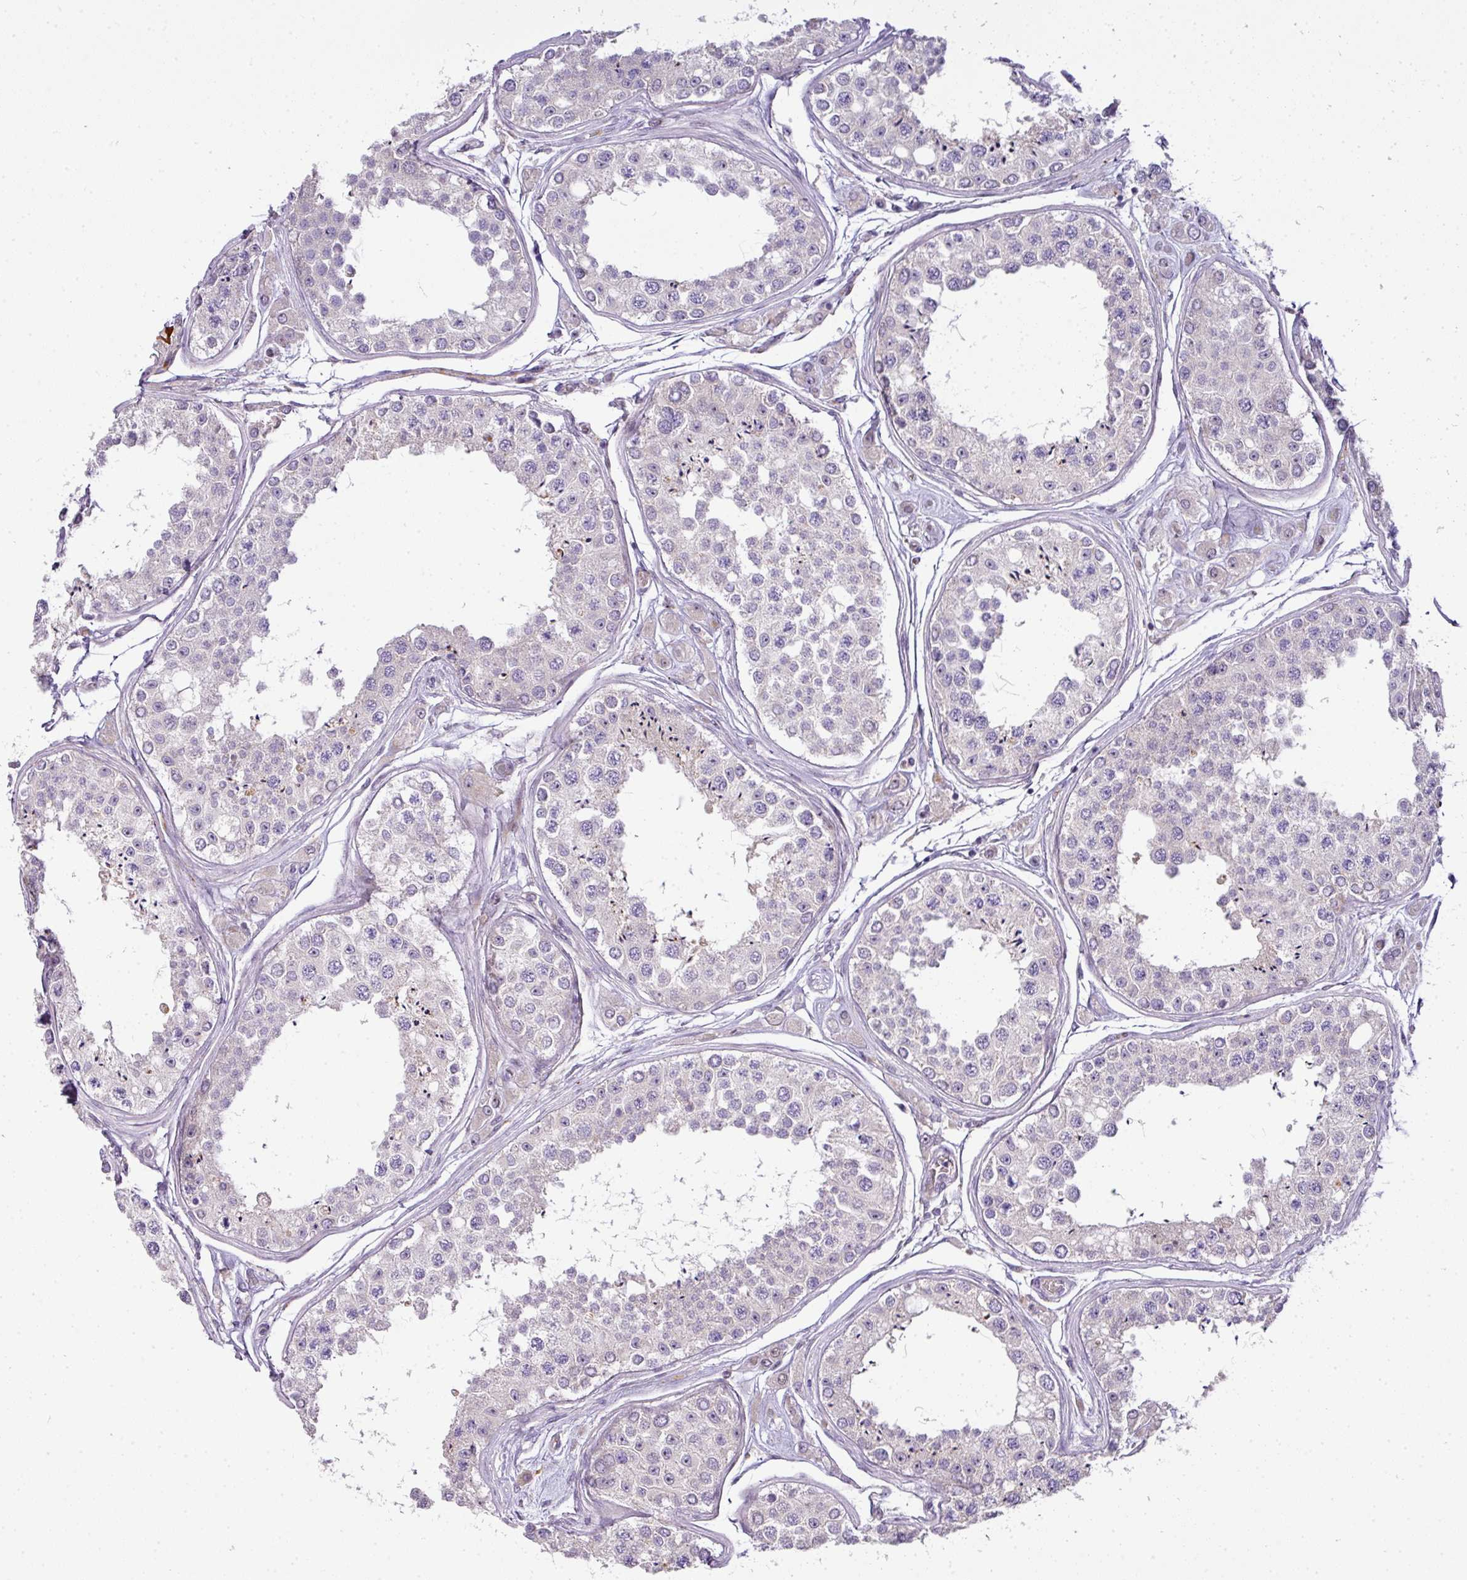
{"staining": {"intensity": "negative", "quantity": "none", "location": "none"}, "tissue": "testis", "cell_type": "Cells in seminiferous ducts", "image_type": "normal", "snomed": [{"axis": "morphology", "description": "Normal tissue, NOS"}, {"axis": "topography", "description": "Testis"}], "caption": "High power microscopy micrograph of an IHC micrograph of unremarkable testis, revealing no significant staining in cells in seminiferous ducts. The staining was performed using DAB to visualize the protein expression in brown, while the nuclei were stained in blue with hematoxylin (Magnification: 20x).", "gene": "ATP6V1F", "patient": {"sex": "male", "age": 25}}